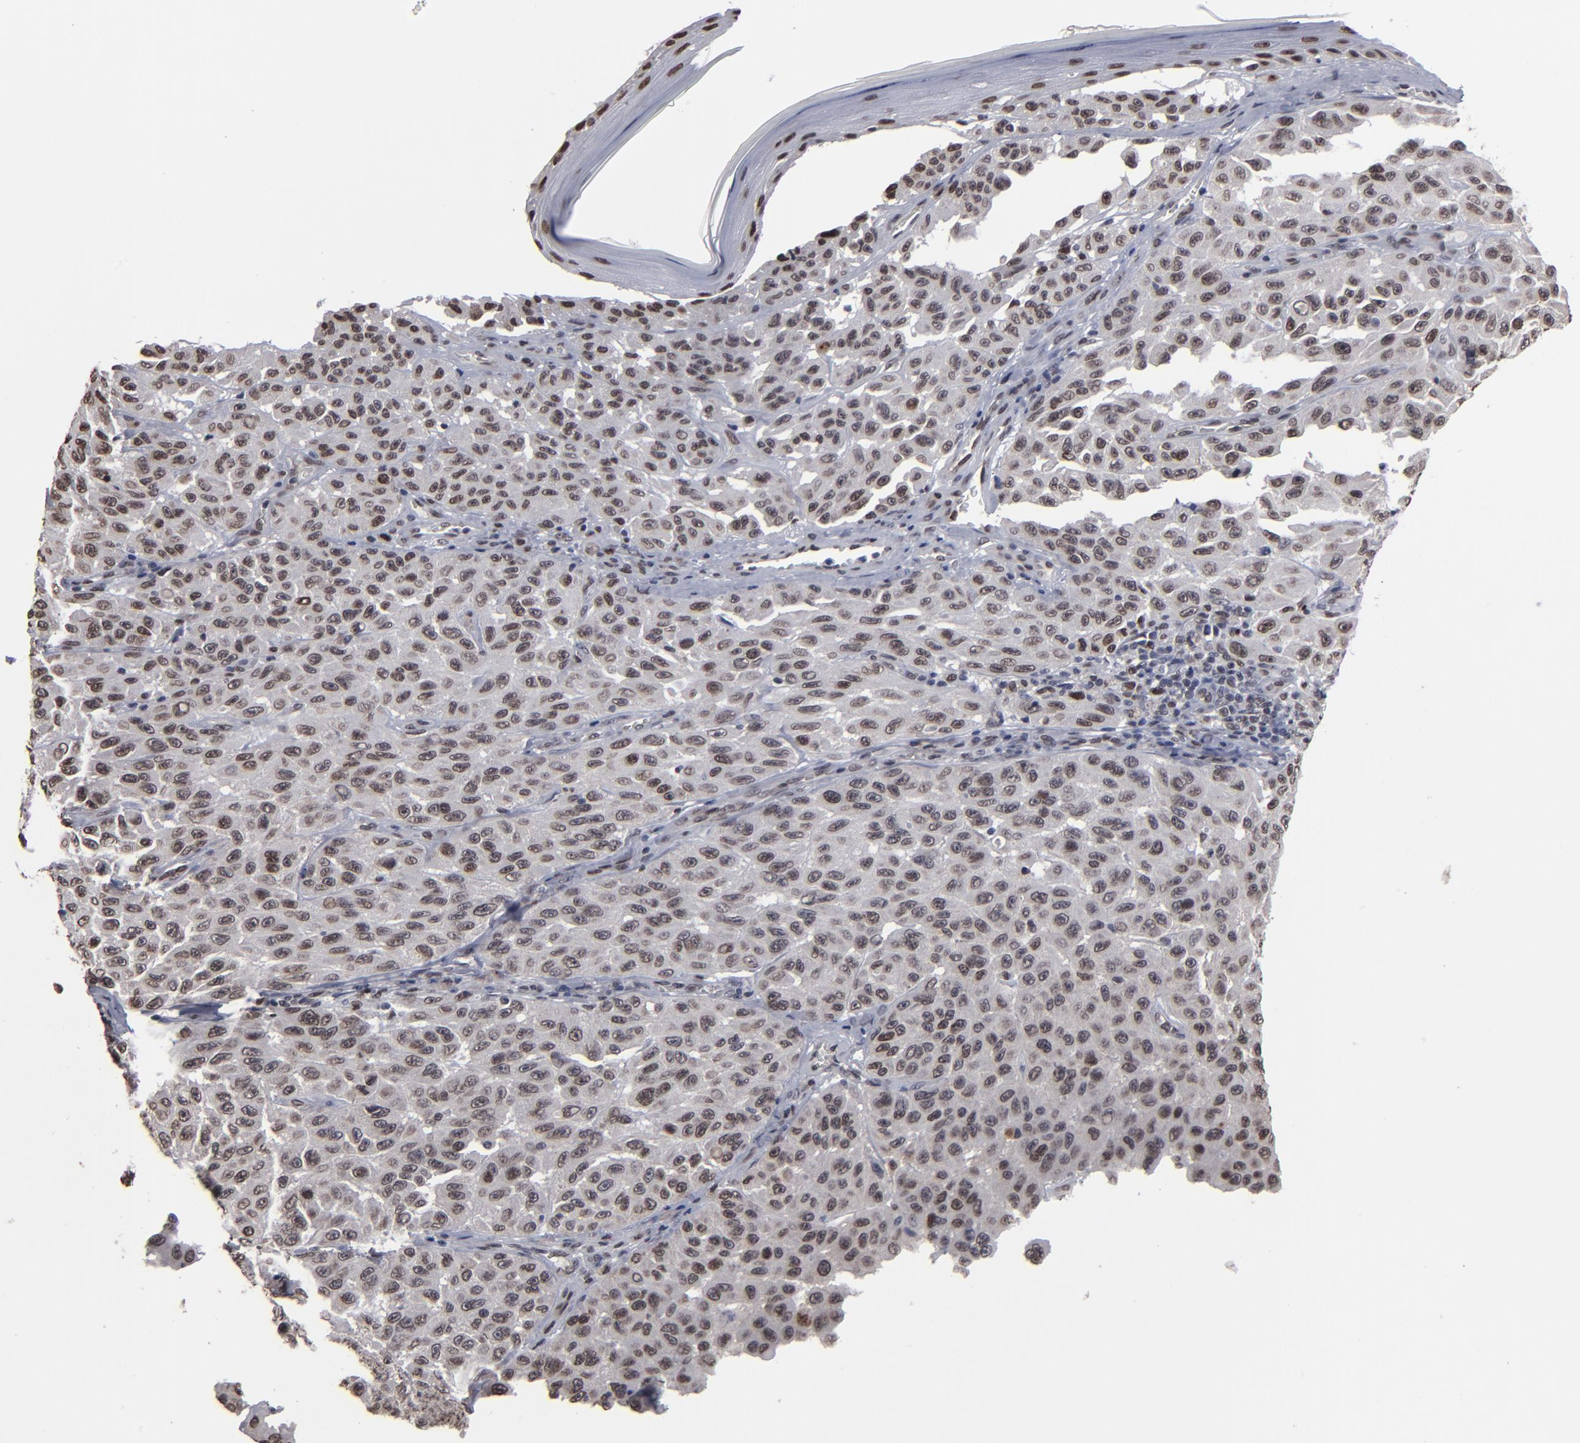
{"staining": {"intensity": "weak", "quantity": "25%-75%", "location": "nuclear"}, "tissue": "melanoma", "cell_type": "Tumor cells", "image_type": "cancer", "snomed": [{"axis": "morphology", "description": "Malignant melanoma, NOS"}, {"axis": "topography", "description": "Skin"}], "caption": "IHC micrograph of human malignant melanoma stained for a protein (brown), which demonstrates low levels of weak nuclear expression in about 25%-75% of tumor cells.", "gene": "BAZ1A", "patient": {"sex": "male", "age": 30}}